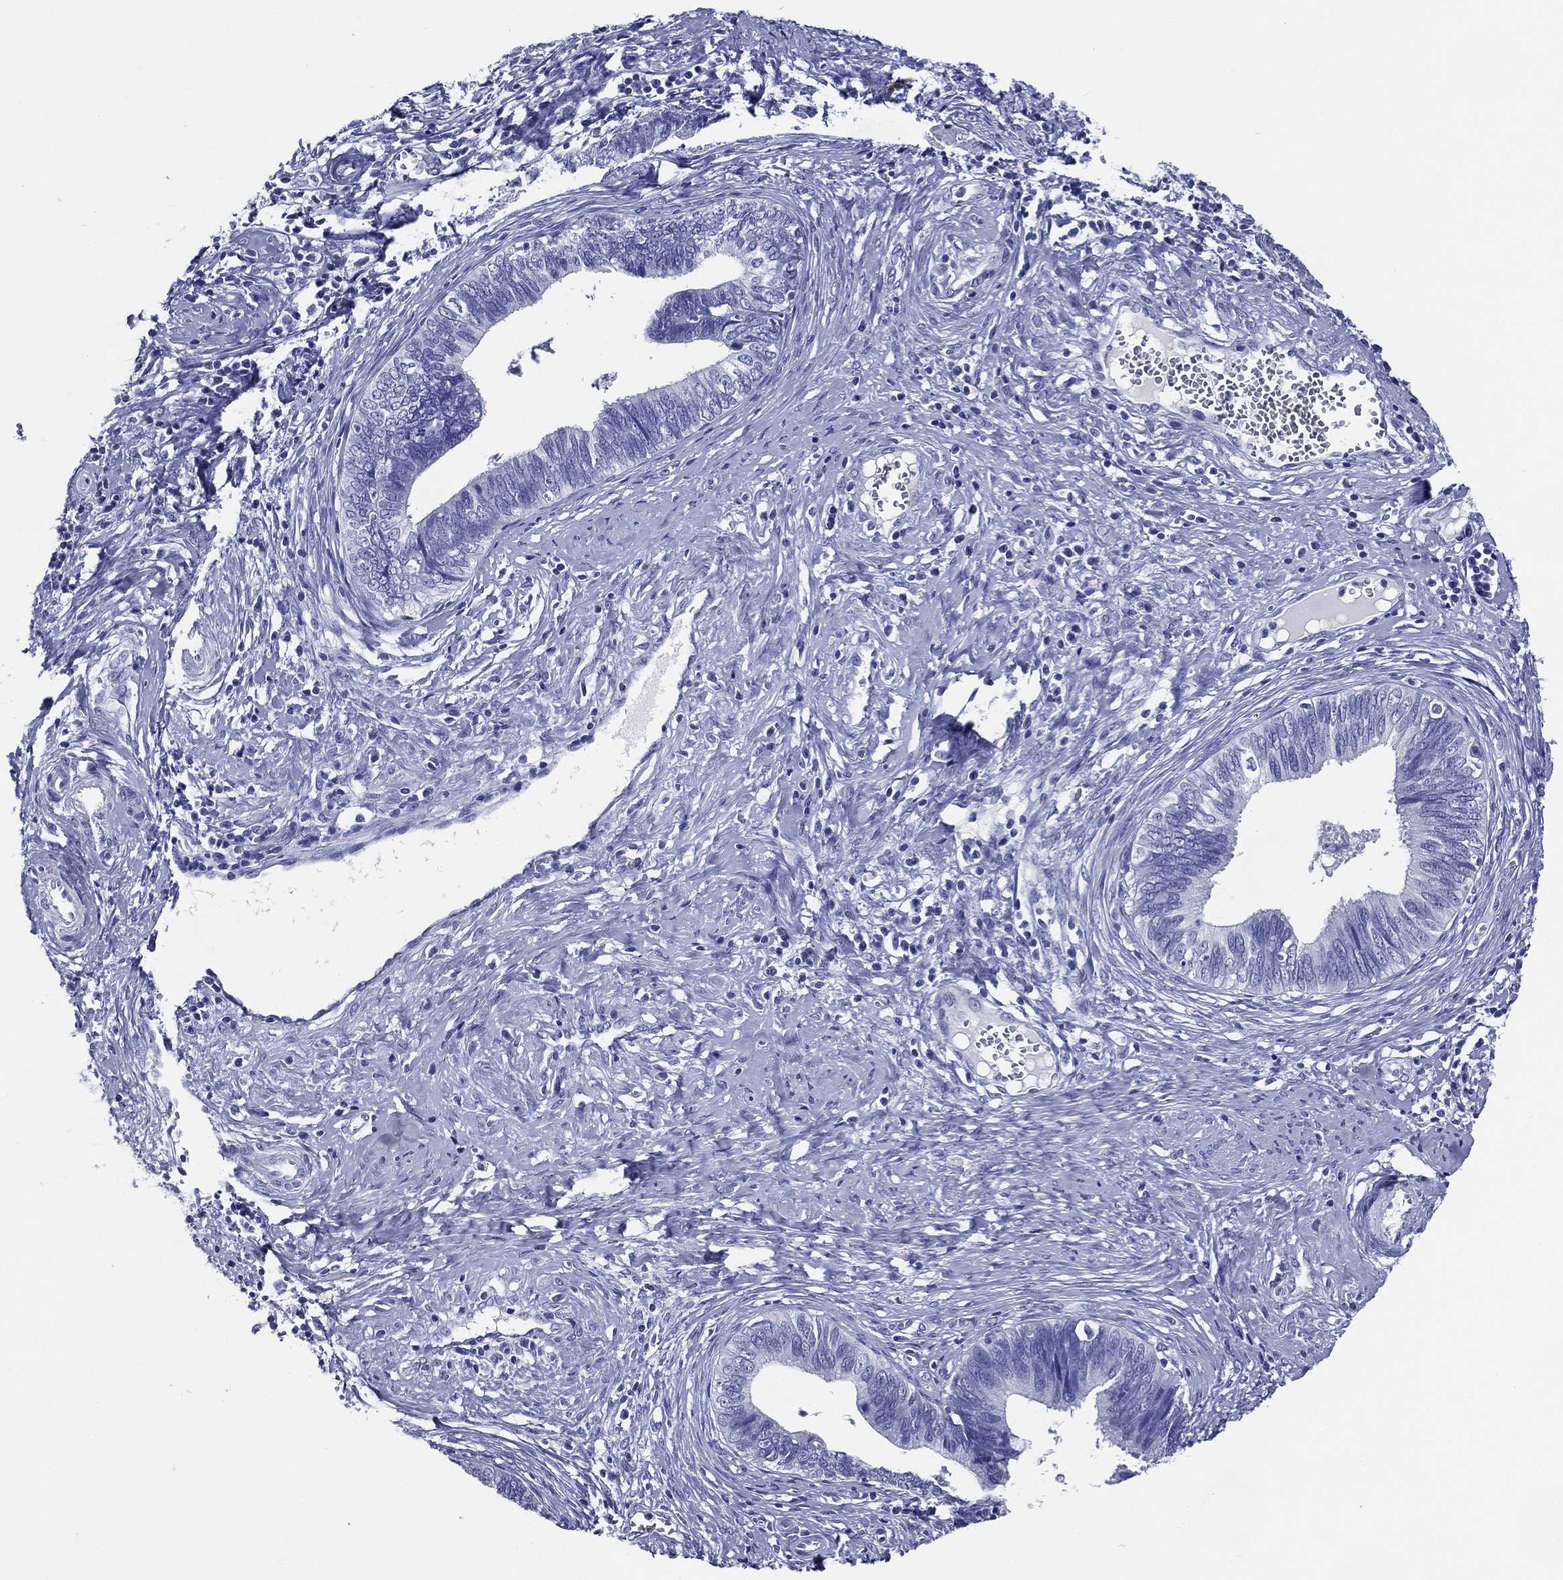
{"staining": {"intensity": "negative", "quantity": "none", "location": "none"}, "tissue": "cervical cancer", "cell_type": "Tumor cells", "image_type": "cancer", "snomed": [{"axis": "morphology", "description": "Adenocarcinoma, NOS"}, {"axis": "topography", "description": "Cervix"}], "caption": "IHC micrograph of cervical adenocarcinoma stained for a protein (brown), which demonstrates no staining in tumor cells.", "gene": "ACE2", "patient": {"sex": "female", "age": 42}}